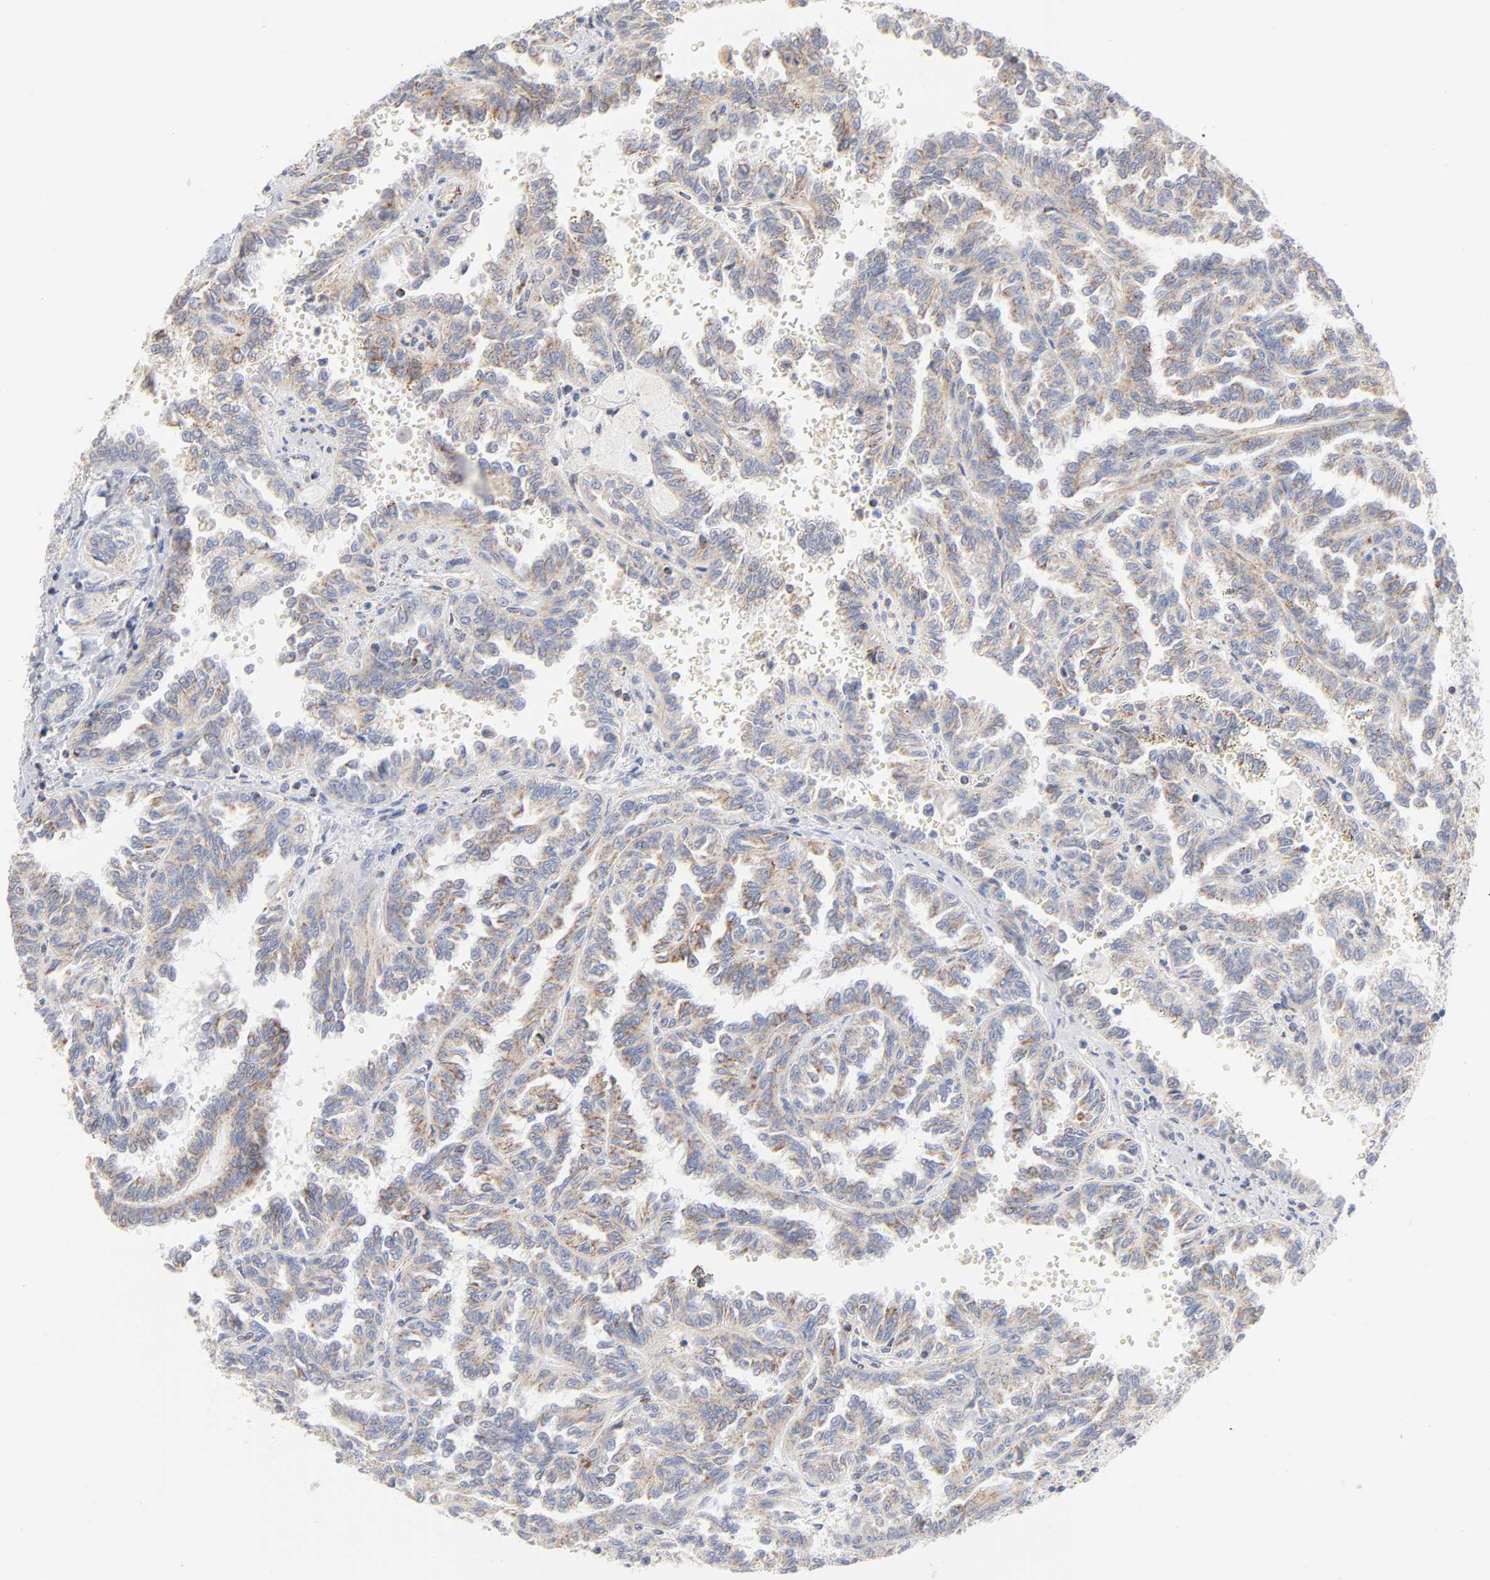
{"staining": {"intensity": "moderate", "quantity": ">75%", "location": "cytoplasmic/membranous"}, "tissue": "renal cancer", "cell_type": "Tumor cells", "image_type": "cancer", "snomed": [{"axis": "morphology", "description": "Inflammation, NOS"}, {"axis": "morphology", "description": "Adenocarcinoma, NOS"}, {"axis": "topography", "description": "Kidney"}], "caption": "This micrograph shows IHC staining of renal cancer, with medium moderate cytoplasmic/membranous staining in approximately >75% of tumor cells.", "gene": "MRPL58", "patient": {"sex": "male", "age": 68}}